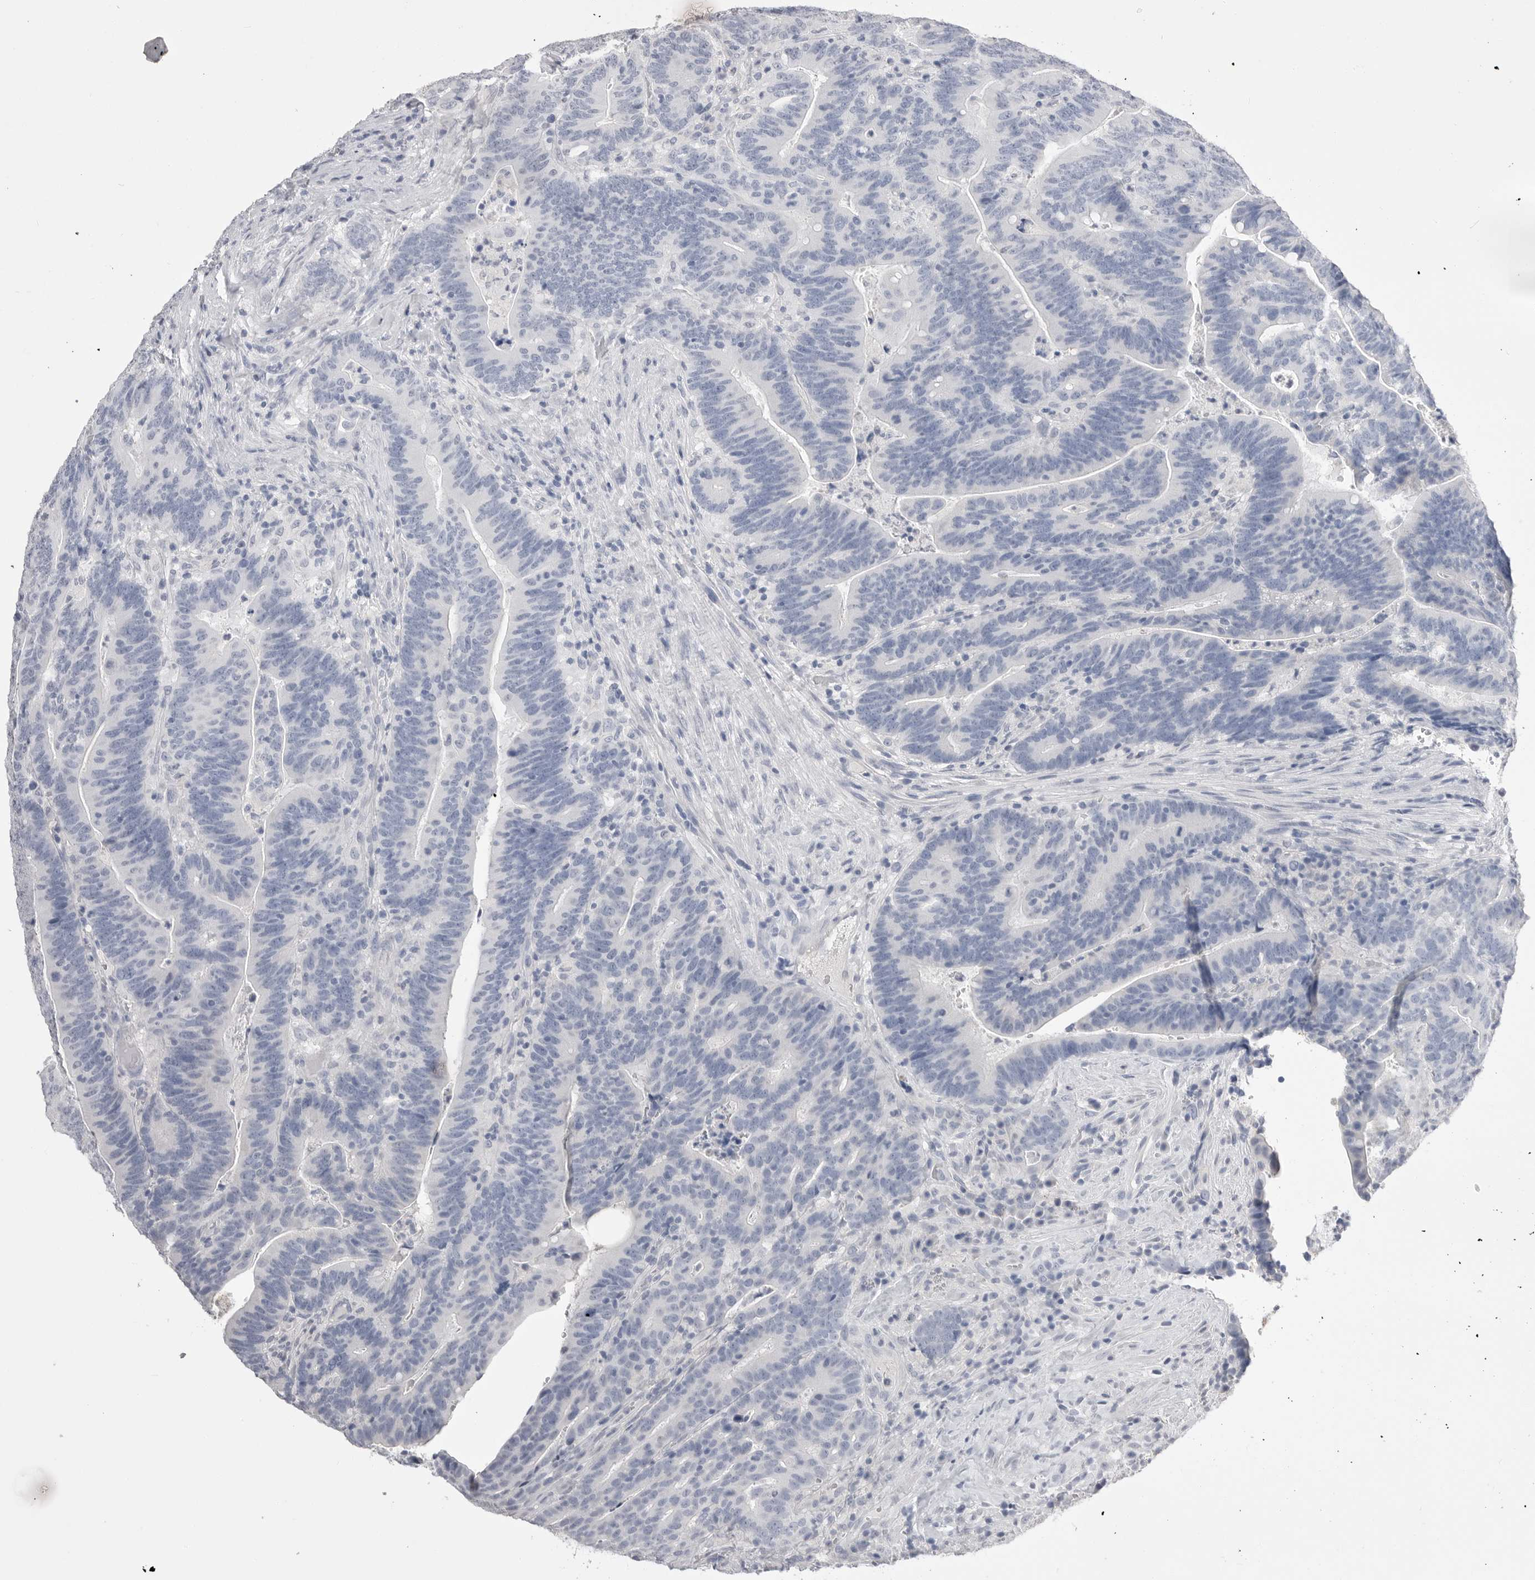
{"staining": {"intensity": "negative", "quantity": "none", "location": "none"}, "tissue": "colorectal cancer", "cell_type": "Tumor cells", "image_type": "cancer", "snomed": [{"axis": "morphology", "description": "Adenocarcinoma, NOS"}, {"axis": "topography", "description": "Colon"}], "caption": "Tumor cells show no significant staining in colorectal adenocarcinoma.", "gene": "CPB1", "patient": {"sex": "female", "age": 66}}